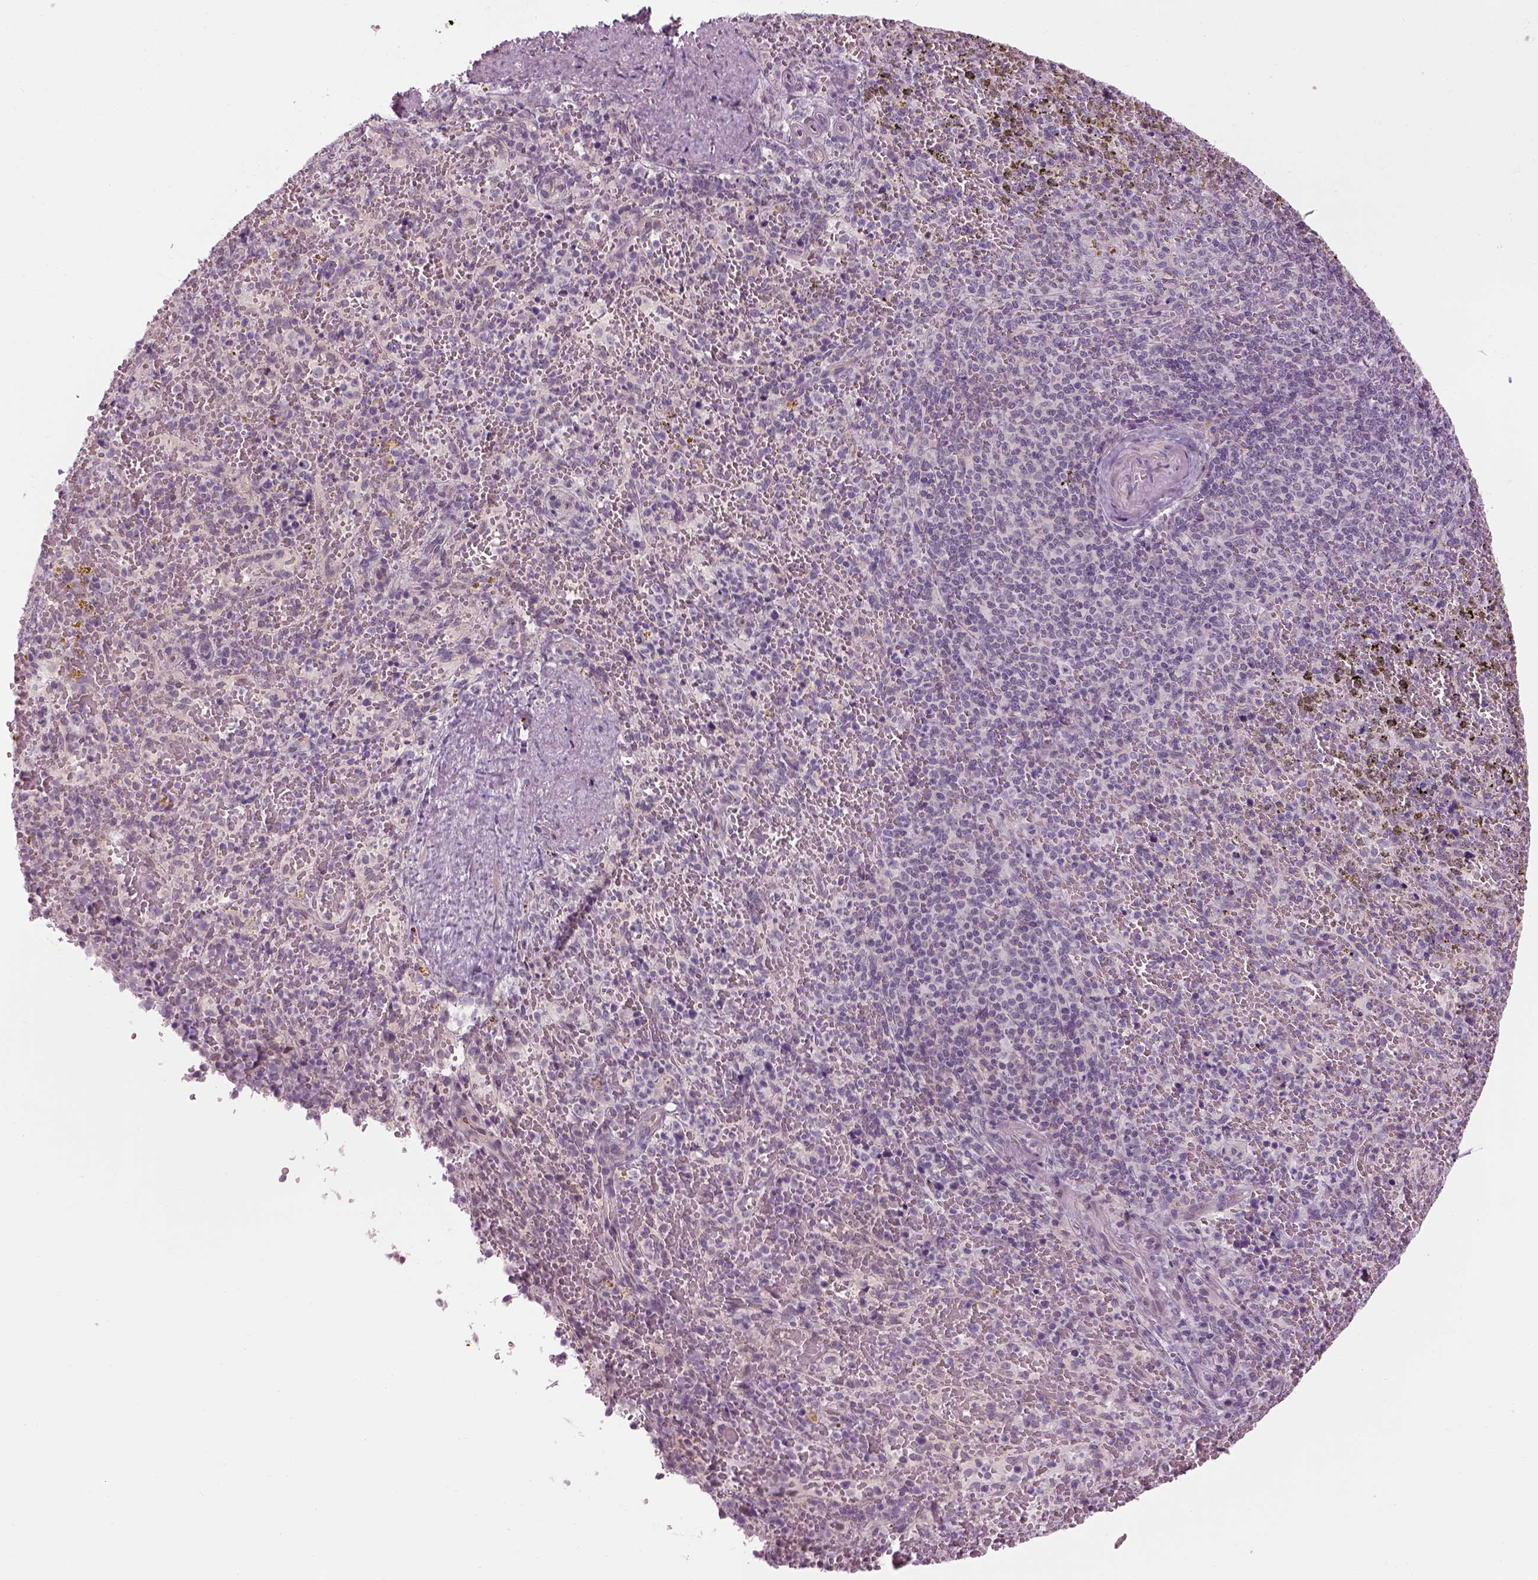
{"staining": {"intensity": "negative", "quantity": "none", "location": "none"}, "tissue": "spleen", "cell_type": "Cells in red pulp", "image_type": "normal", "snomed": [{"axis": "morphology", "description": "Normal tissue, NOS"}, {"axis": "topography", "description": "Spleen"}], "caption": "High power microscopy image of an immunohistochemistry (IHC) micrograph of unremarkable spleen, revealing no significant expression in cells in red pulp.", "gene": "LRRIQ3", "patient": {"sex": "female", "age": 50}}